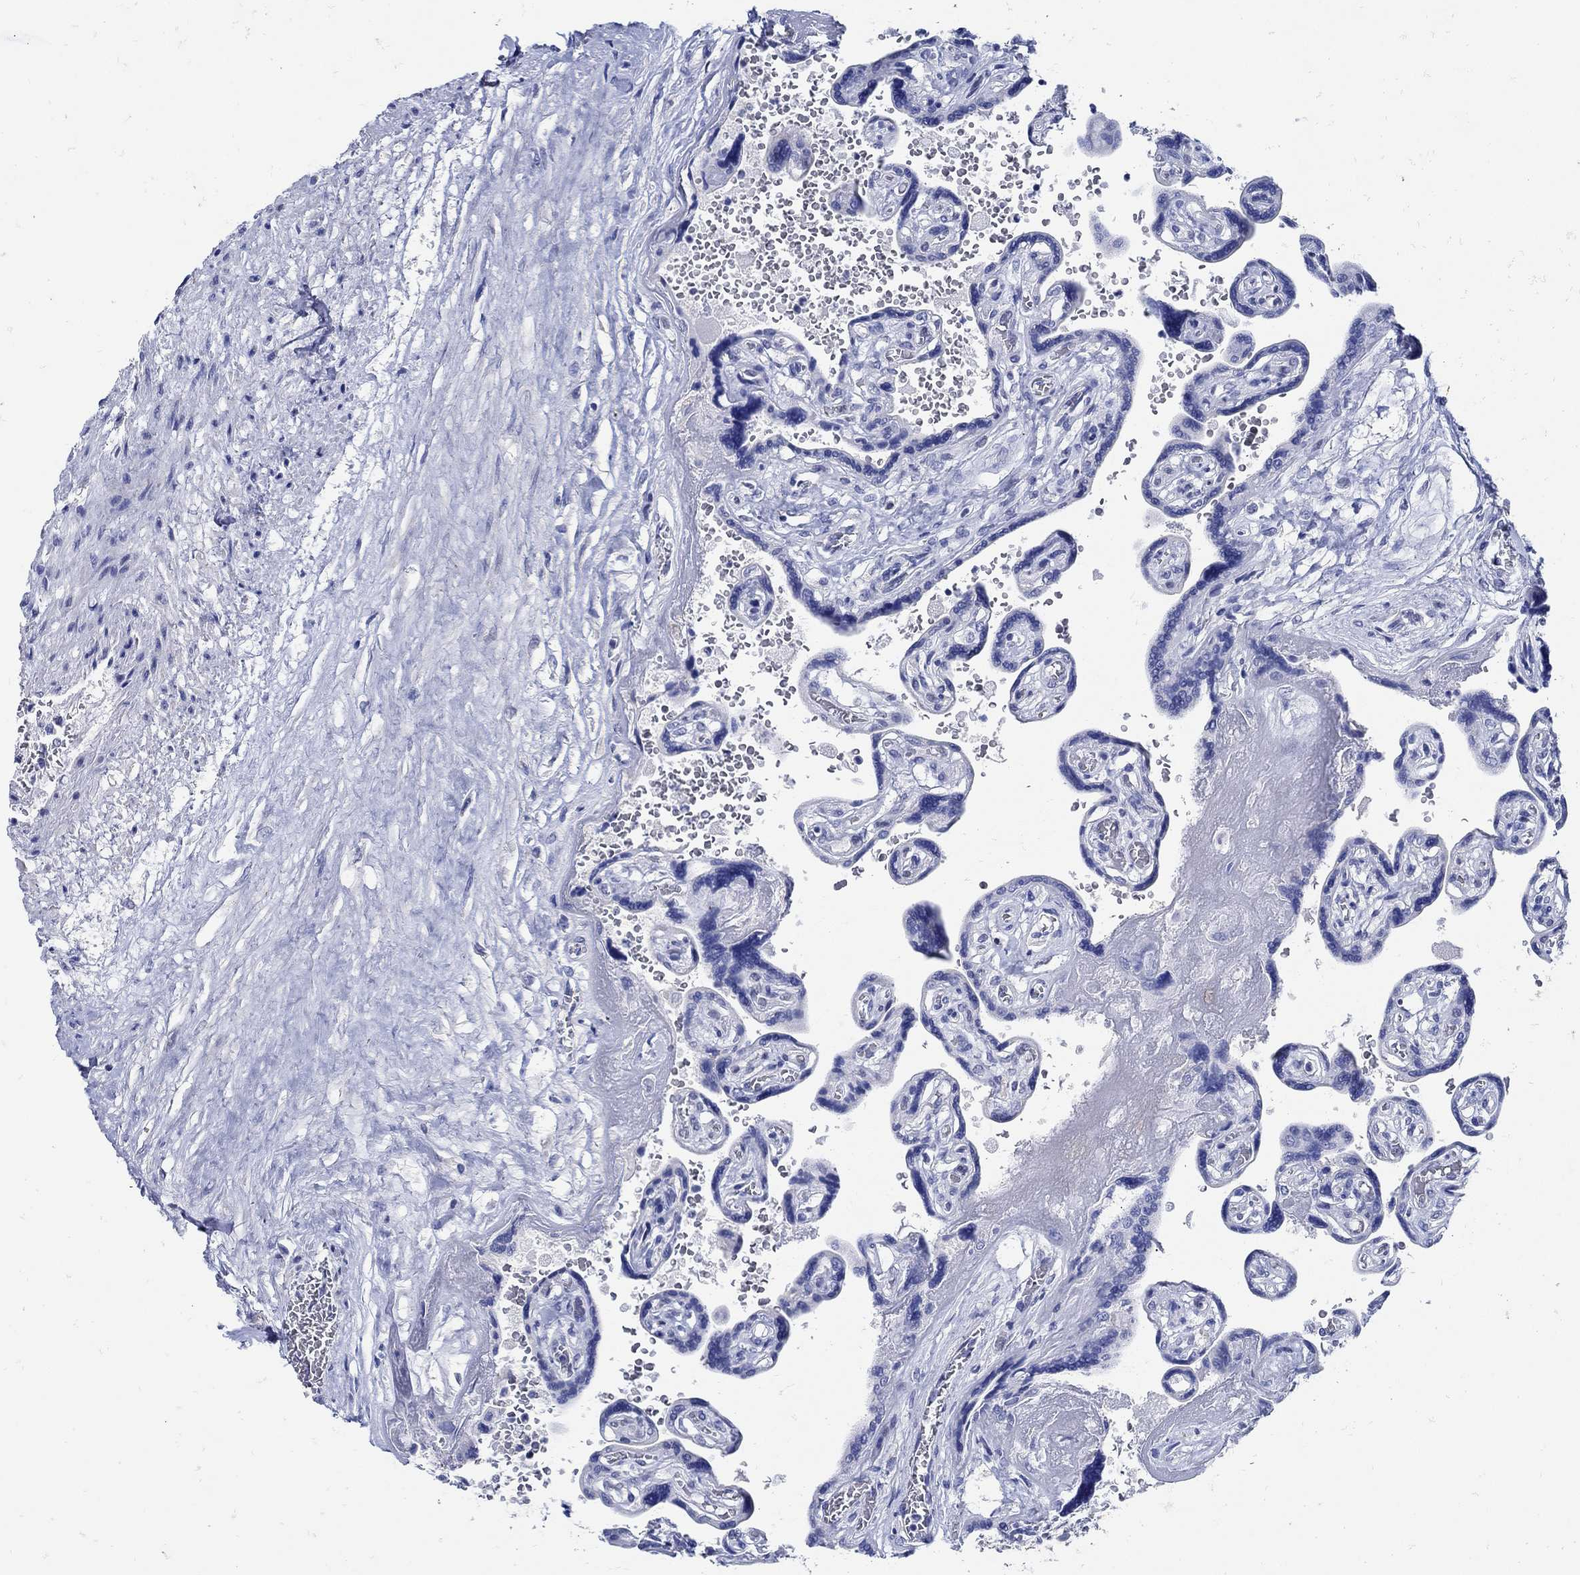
{"staining": {"intensity": "negative", "quantity": "none", "location": "none"}, "tissue": "placenta", "cell_type": "Decidual cells", "image_type": "normal", "snomed": [{"axis": "morphology", "description": "Normal tissue, NOS"}, {"axis": "topography", "description": "Placenta"}], "caption": "Immunohistochemistry histopathology image of unremarkable placenta: human placenta stained with DAB shows no significant protein positivity in decidual cells.", "gene": "NOS1", "patient": {"sex": "female", "age": 32}}